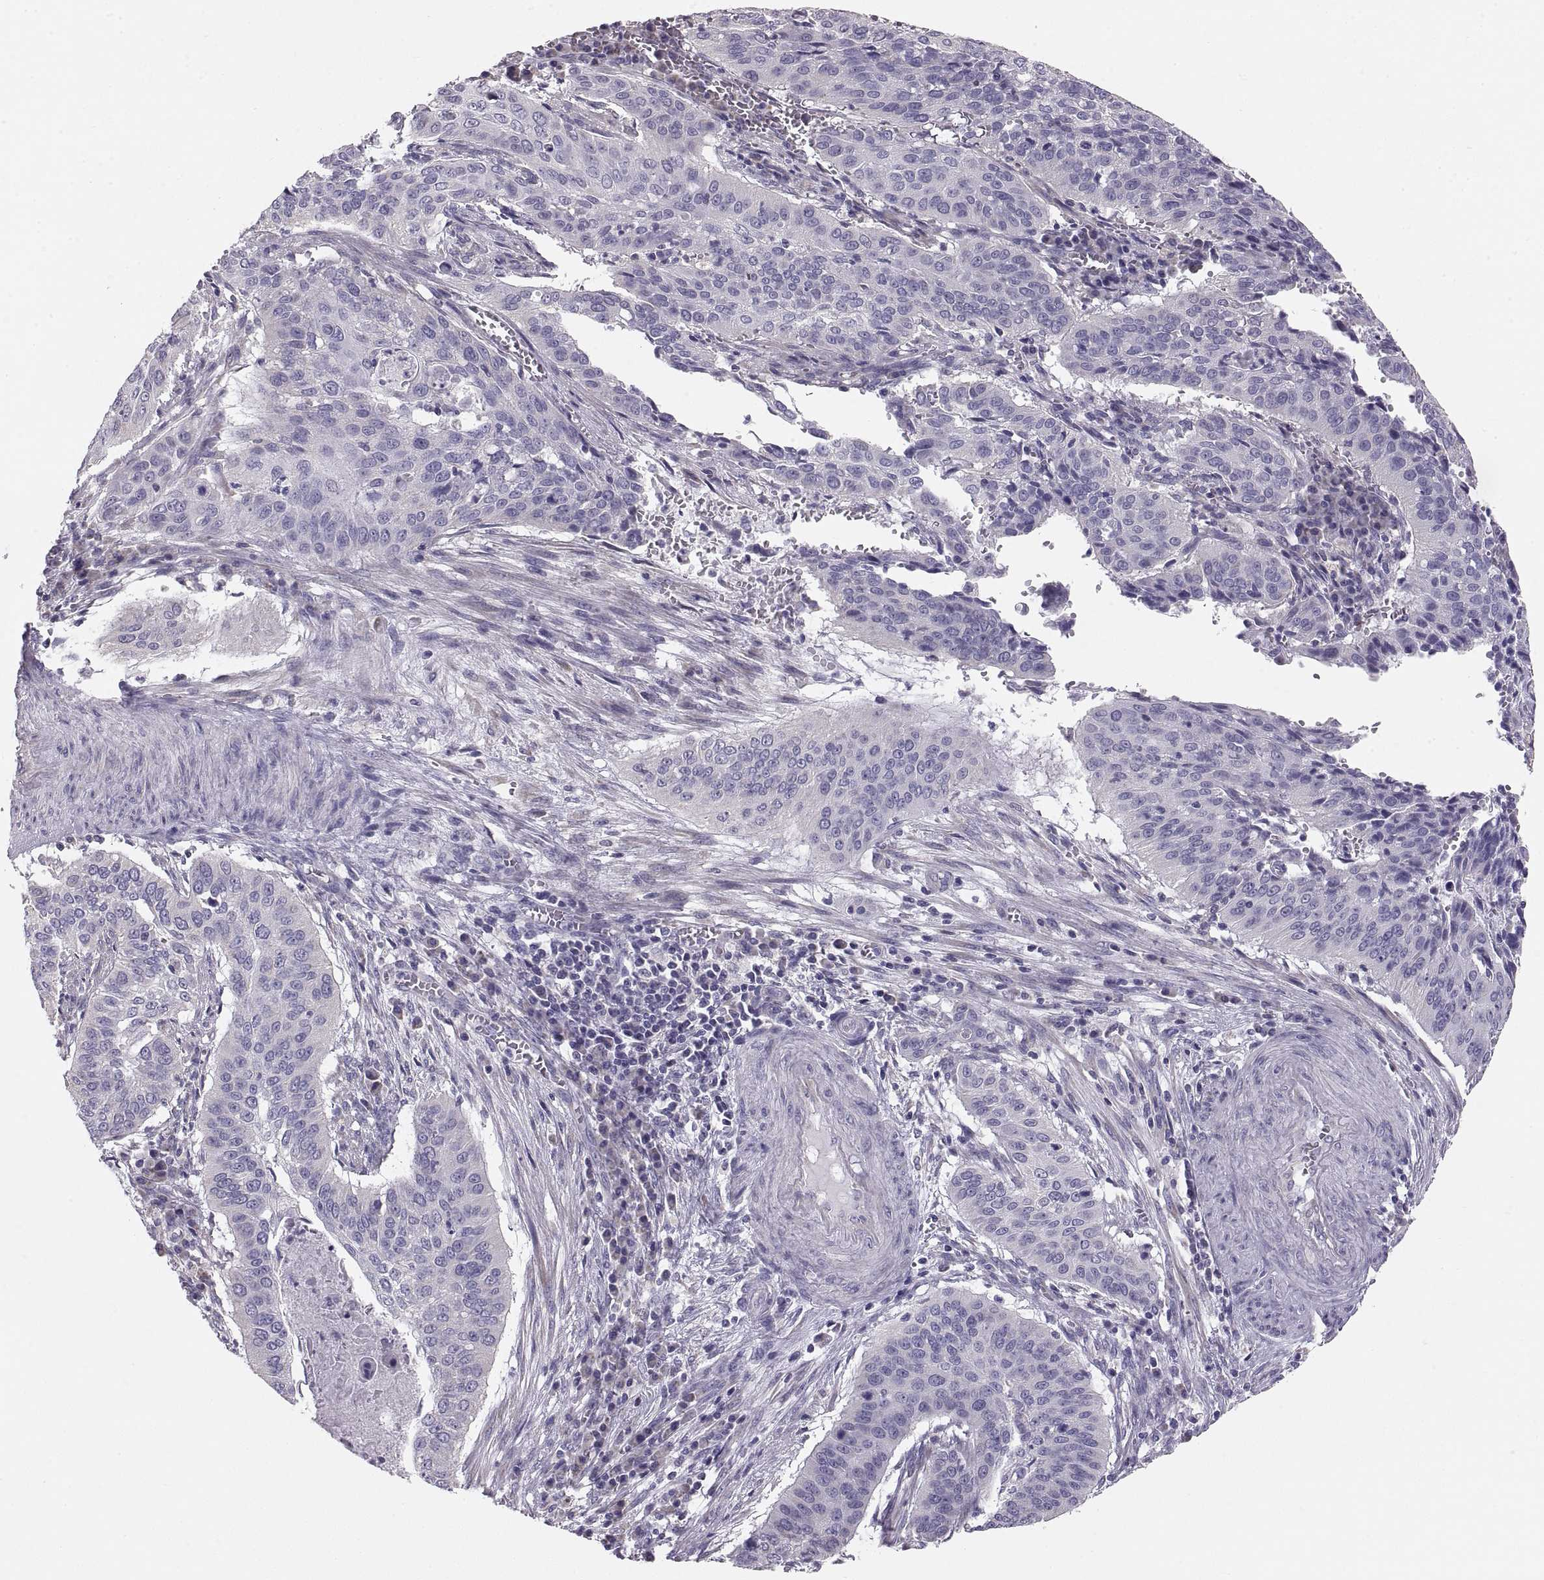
{"staining": {"intensity": "negative", "quantity": "none", "location": "none"}, "tissue": "cervical cancer", "cell_type": "Tumor cells", "image_type": "cancer", "snomed": [{"axis": "morphology", "description": "Squamous cell carcinoma, NOS"}, {"axis": "topography", "description": "Cervix"}], "caption": "This is a image of immunohistochemistry staining of cervical squamous cell carcinoma, which shows no positivity in tumor cells.", "gene": "TNNC1", "patient": {"sex": "female", "age": 39}}